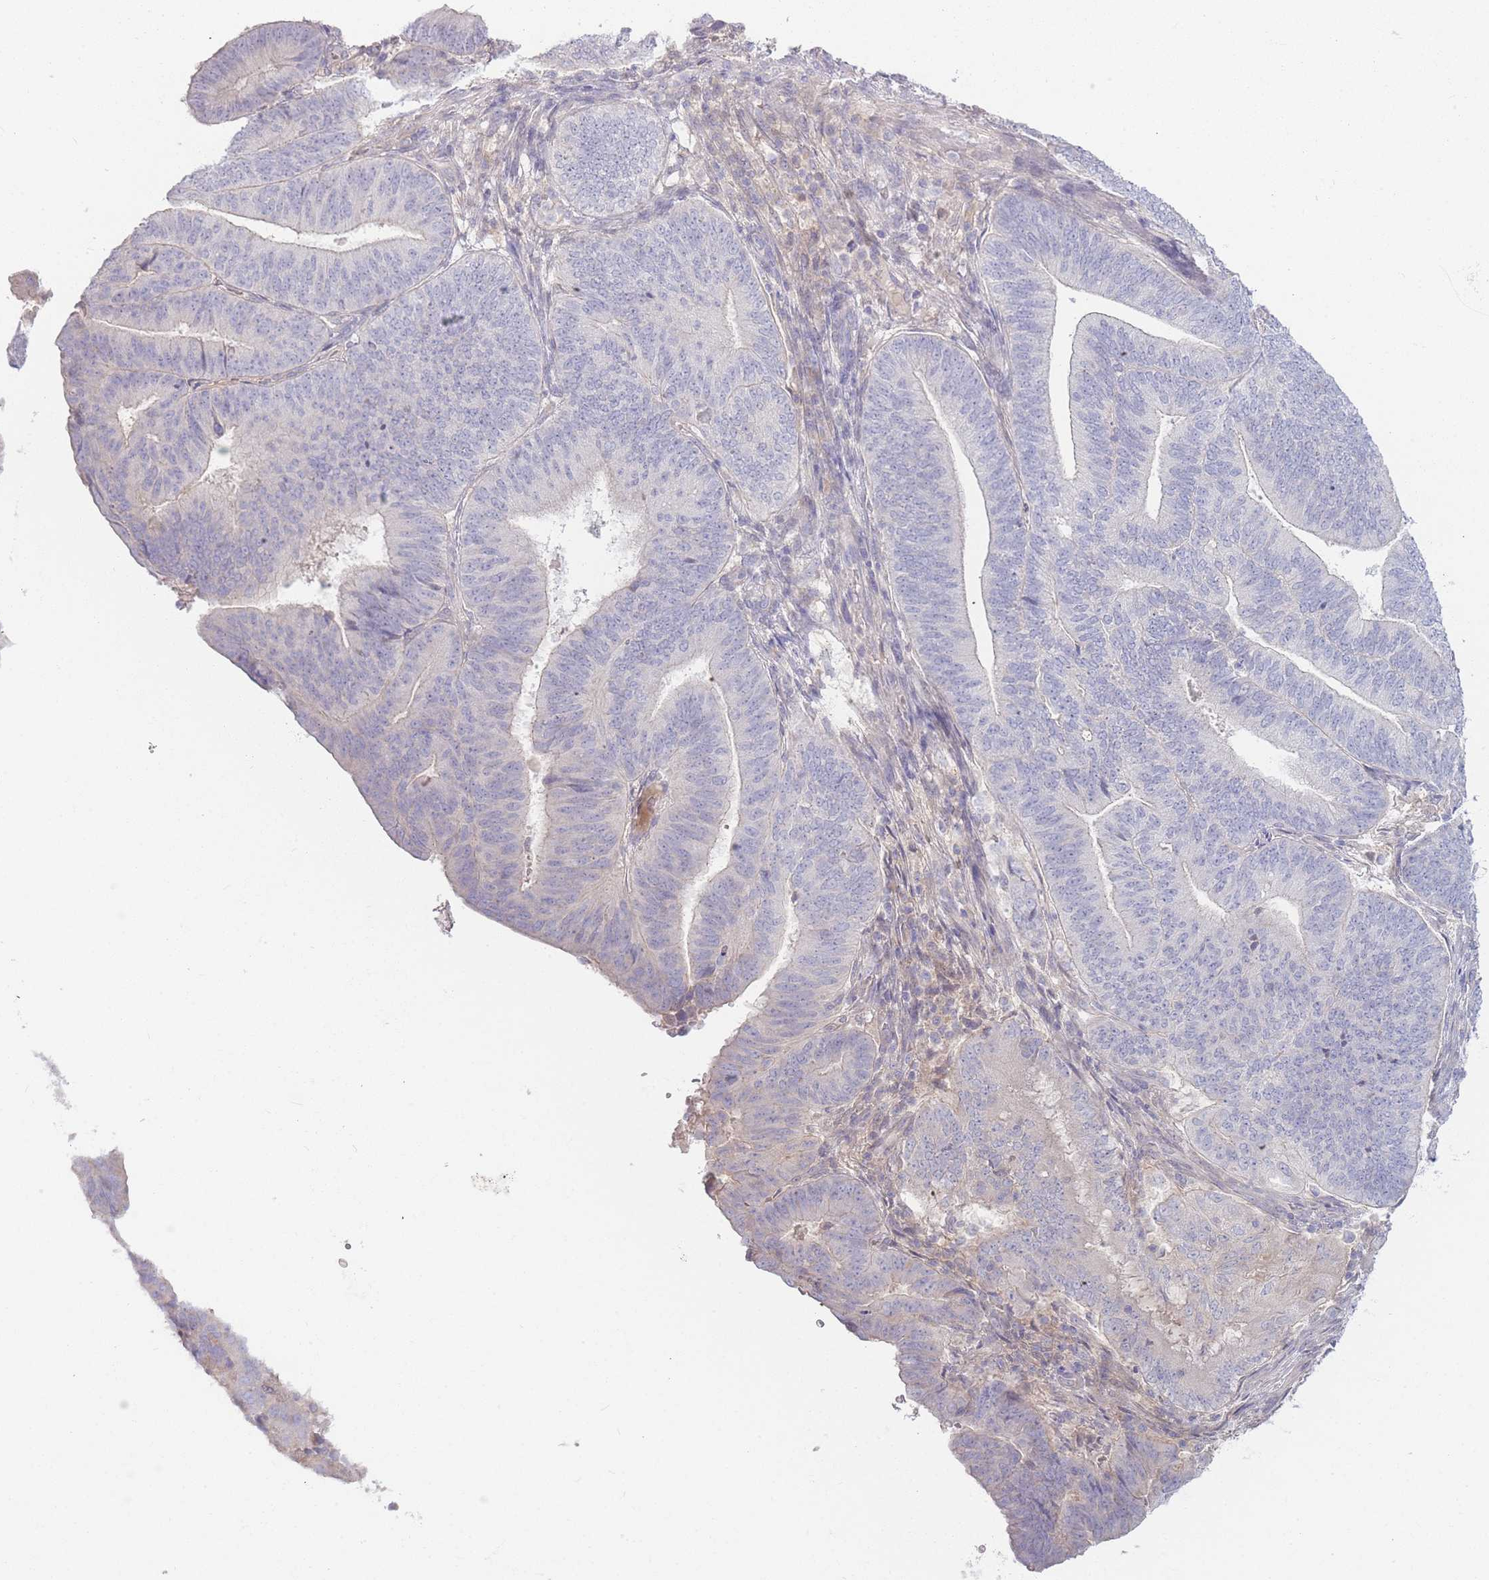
{"staining": {"intensity": "negative", "quantity": "none", "location": "none"}, "tissue": "endometrial cancer", "cell_type": "Tumor cells", "image_type": "cancer", "snomed": [{"axis": "morphology", "description": "Adenocarcinoma, NOS"}, {"axis": "topography", "description": "Endometrium"}], "caption": "An immunohistochemistry (IHC) image of endometrial adenocarcinoma is shown. There is no staining in tumor cells of endometrial adenocarcinoma.", "gene": "SPHKAP", "patient": {"sex": "female", "age": 70}}